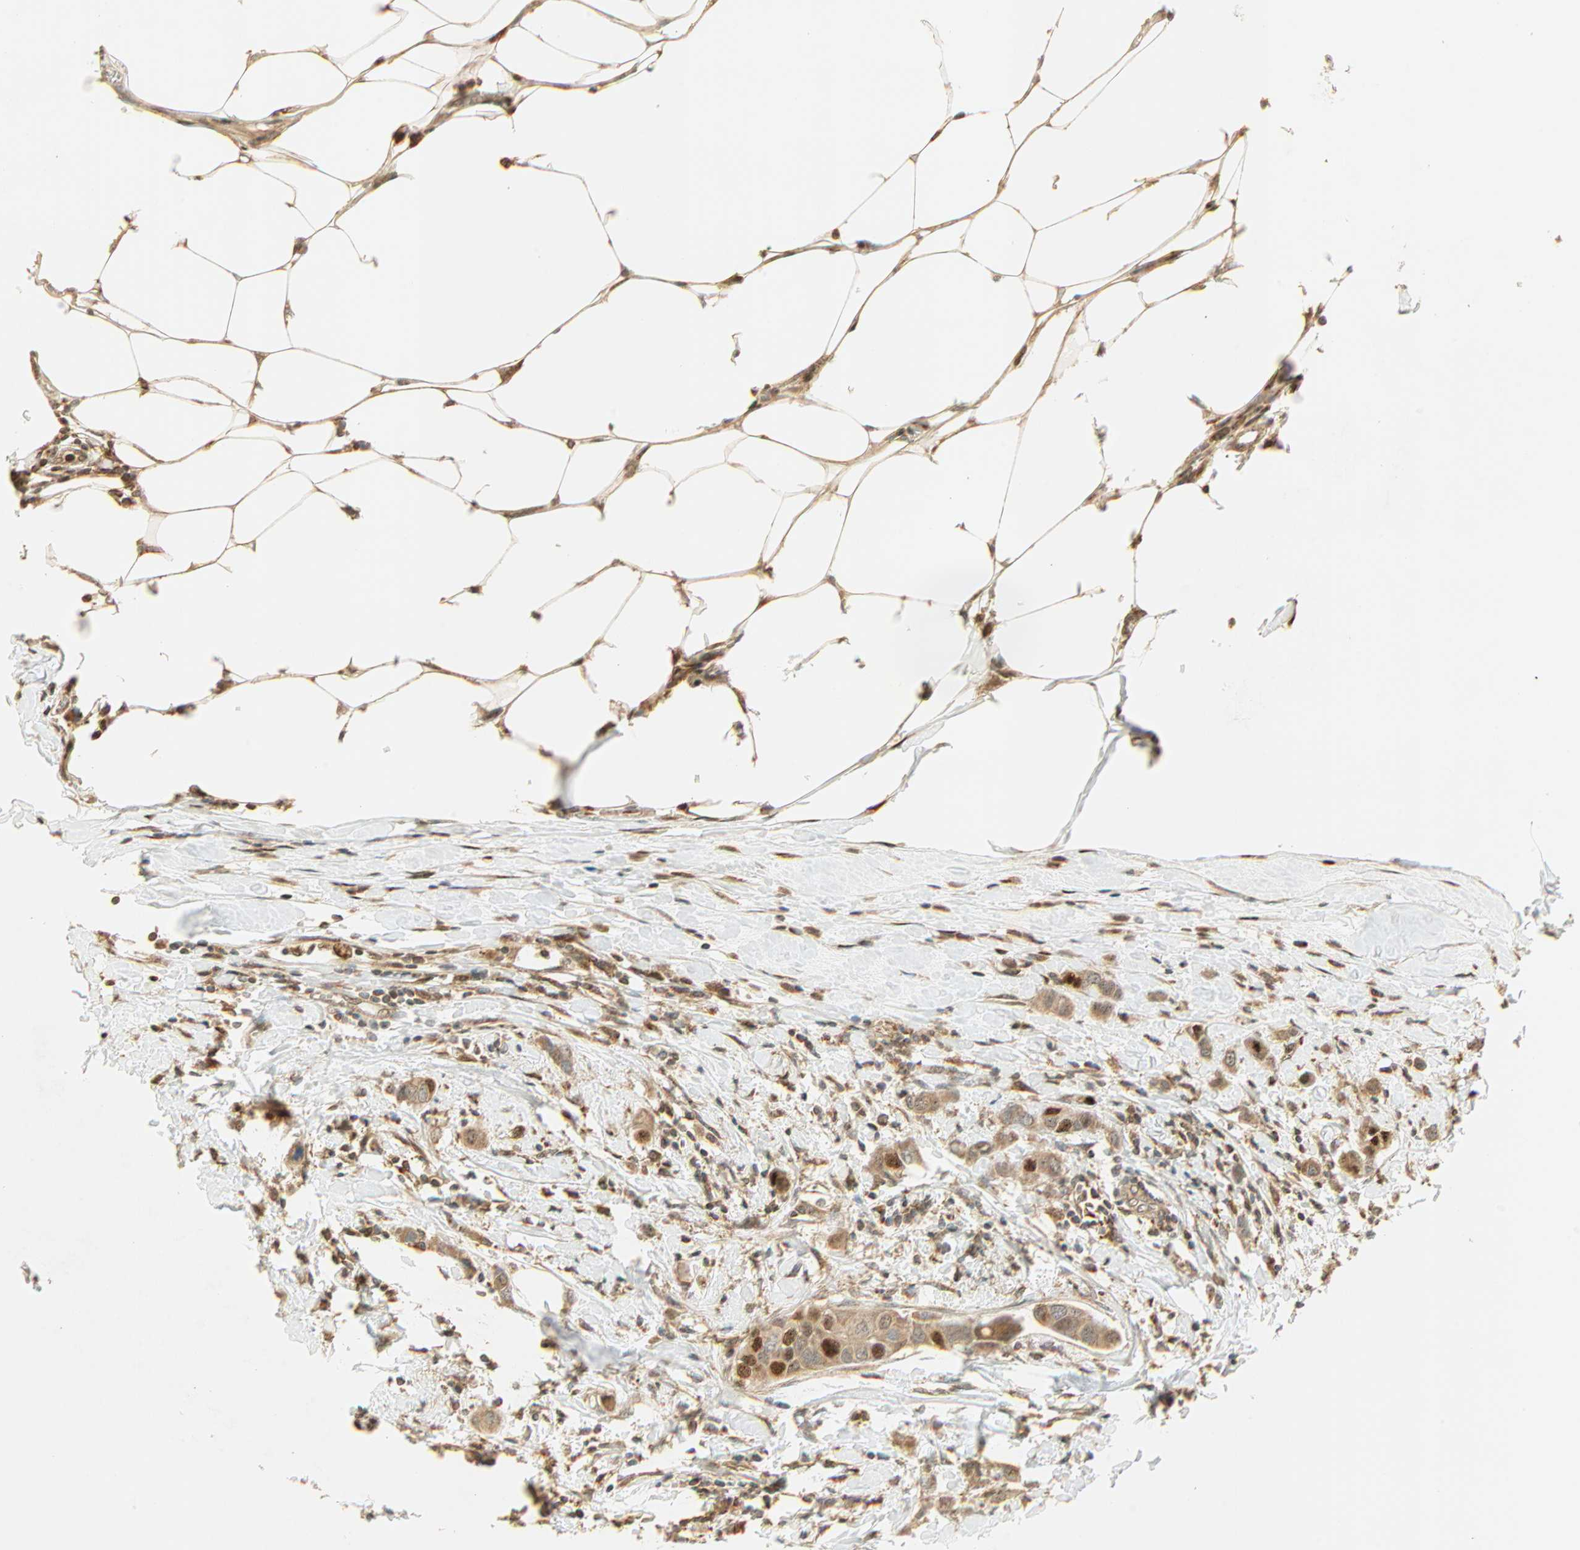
{"staining": {"intensity": "moderate", "quantity": ">75%", "location": "cytoplasmic/membranous,nuclear"}, "tissue": "breast cancer", "cell_type": "Tumor cells", "image_type": "cancer", "snomed": [{"axis": "morphology", "description": "Duct carcinoma"}, {"axis": "topography", "description": "Breast"}], "caption": "About >75% of tumor cells in breast cancer show moderate cytoplasmic/membranous and nuclear protein positivity as visualized by brown immunohistochemical staining.", "gene": "PNPLA6", "patient": {"sex": "female", "age": 50}}